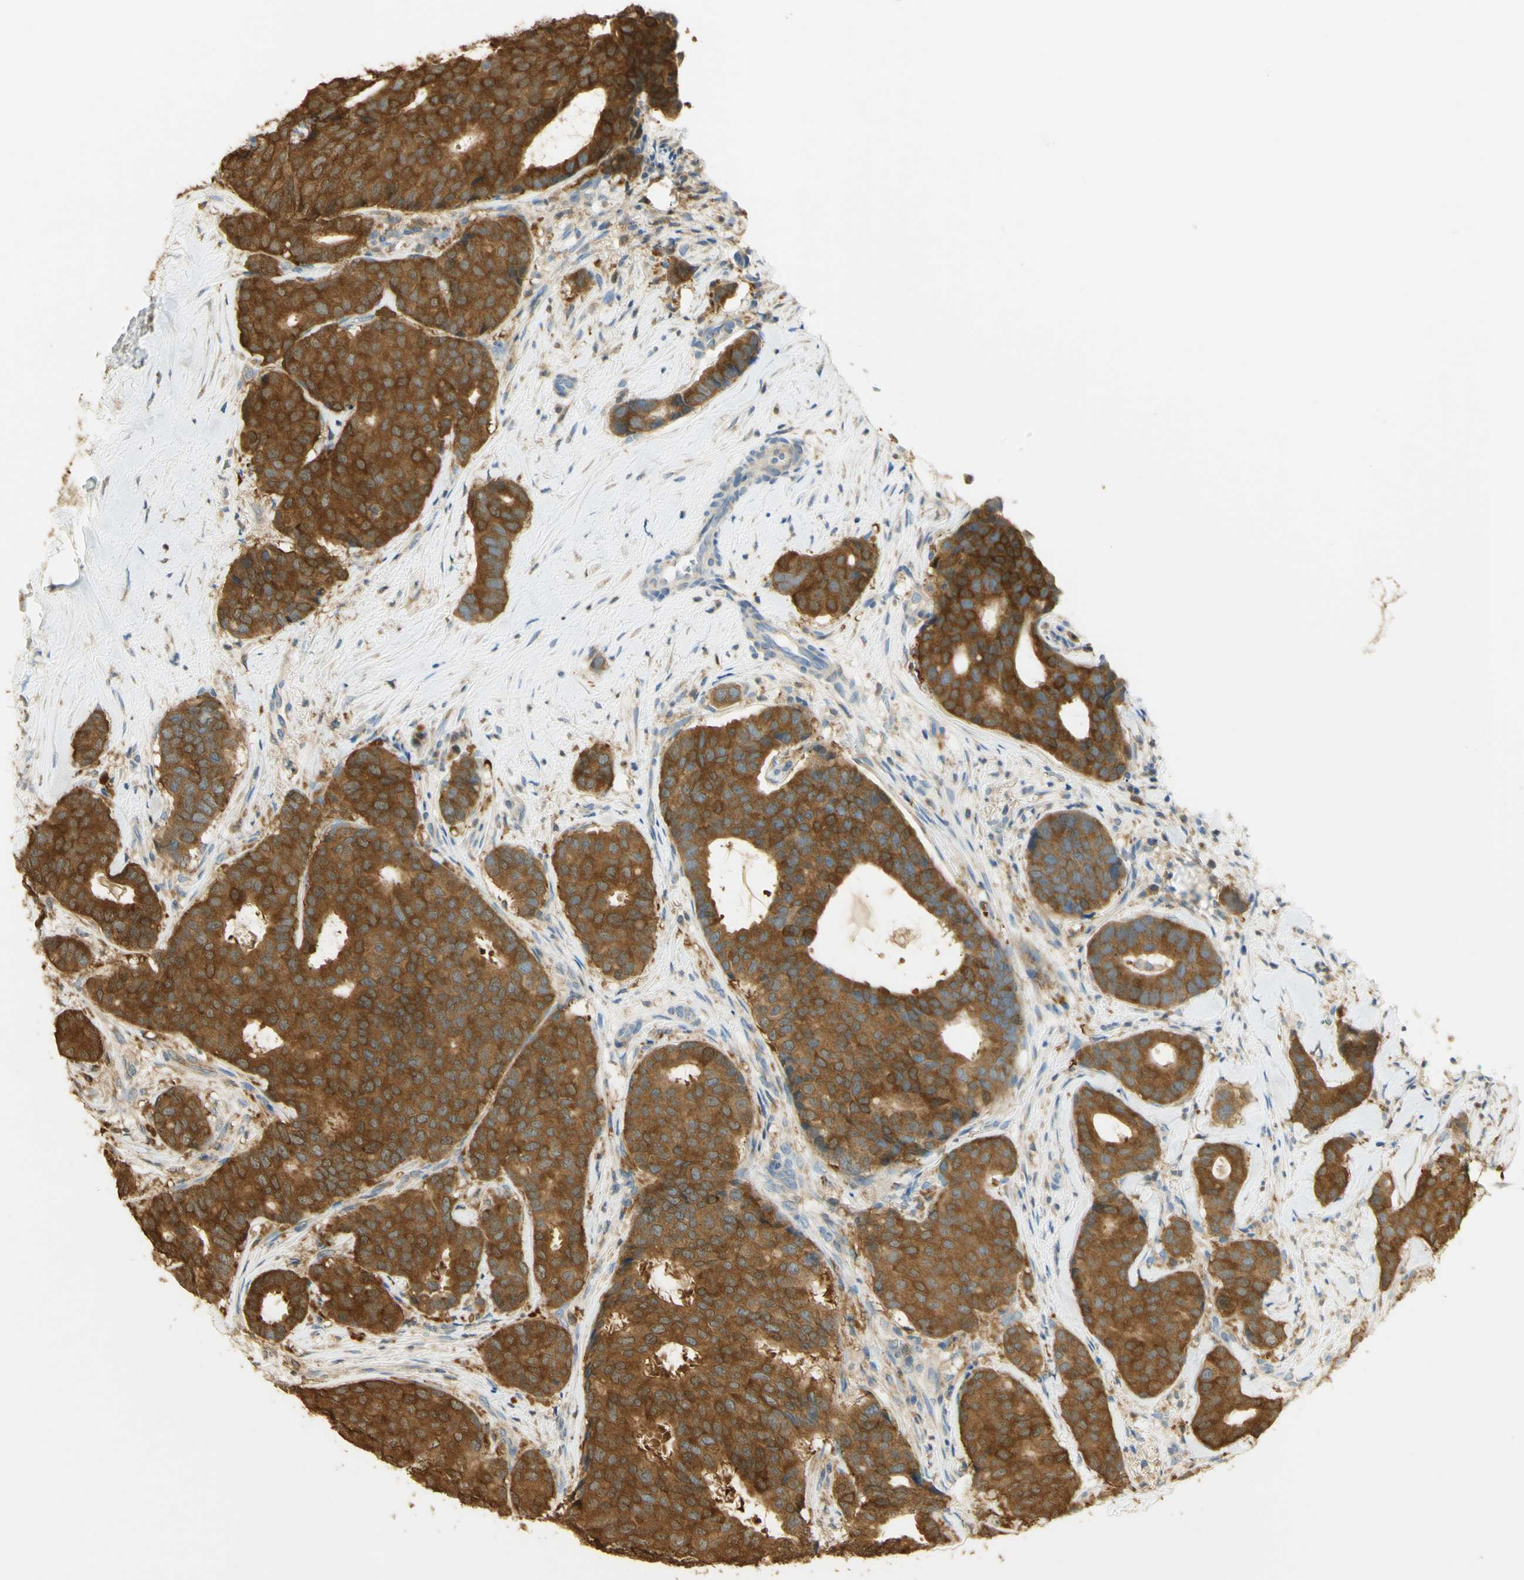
{"staining": {"intensity": "strong", "quantity": ">75%", "location": "cytoplasmic/membranous"}, "tissue": "breast cancer", "cell_type": "Tumor cells", "image_type": "cancer", "snomed": [{"axis": "morphology", "description": "Duct carcinoma"}, {"axis": "topography", "description": "Breast"}], "caption": "Human breast cancer stained for a protein (brown) reveals strong cytoplasmic/membranous positive staining in about >75% of tumor cells.", "gene": "PAK1", "patient": {"sex": "female", "age": 75}}